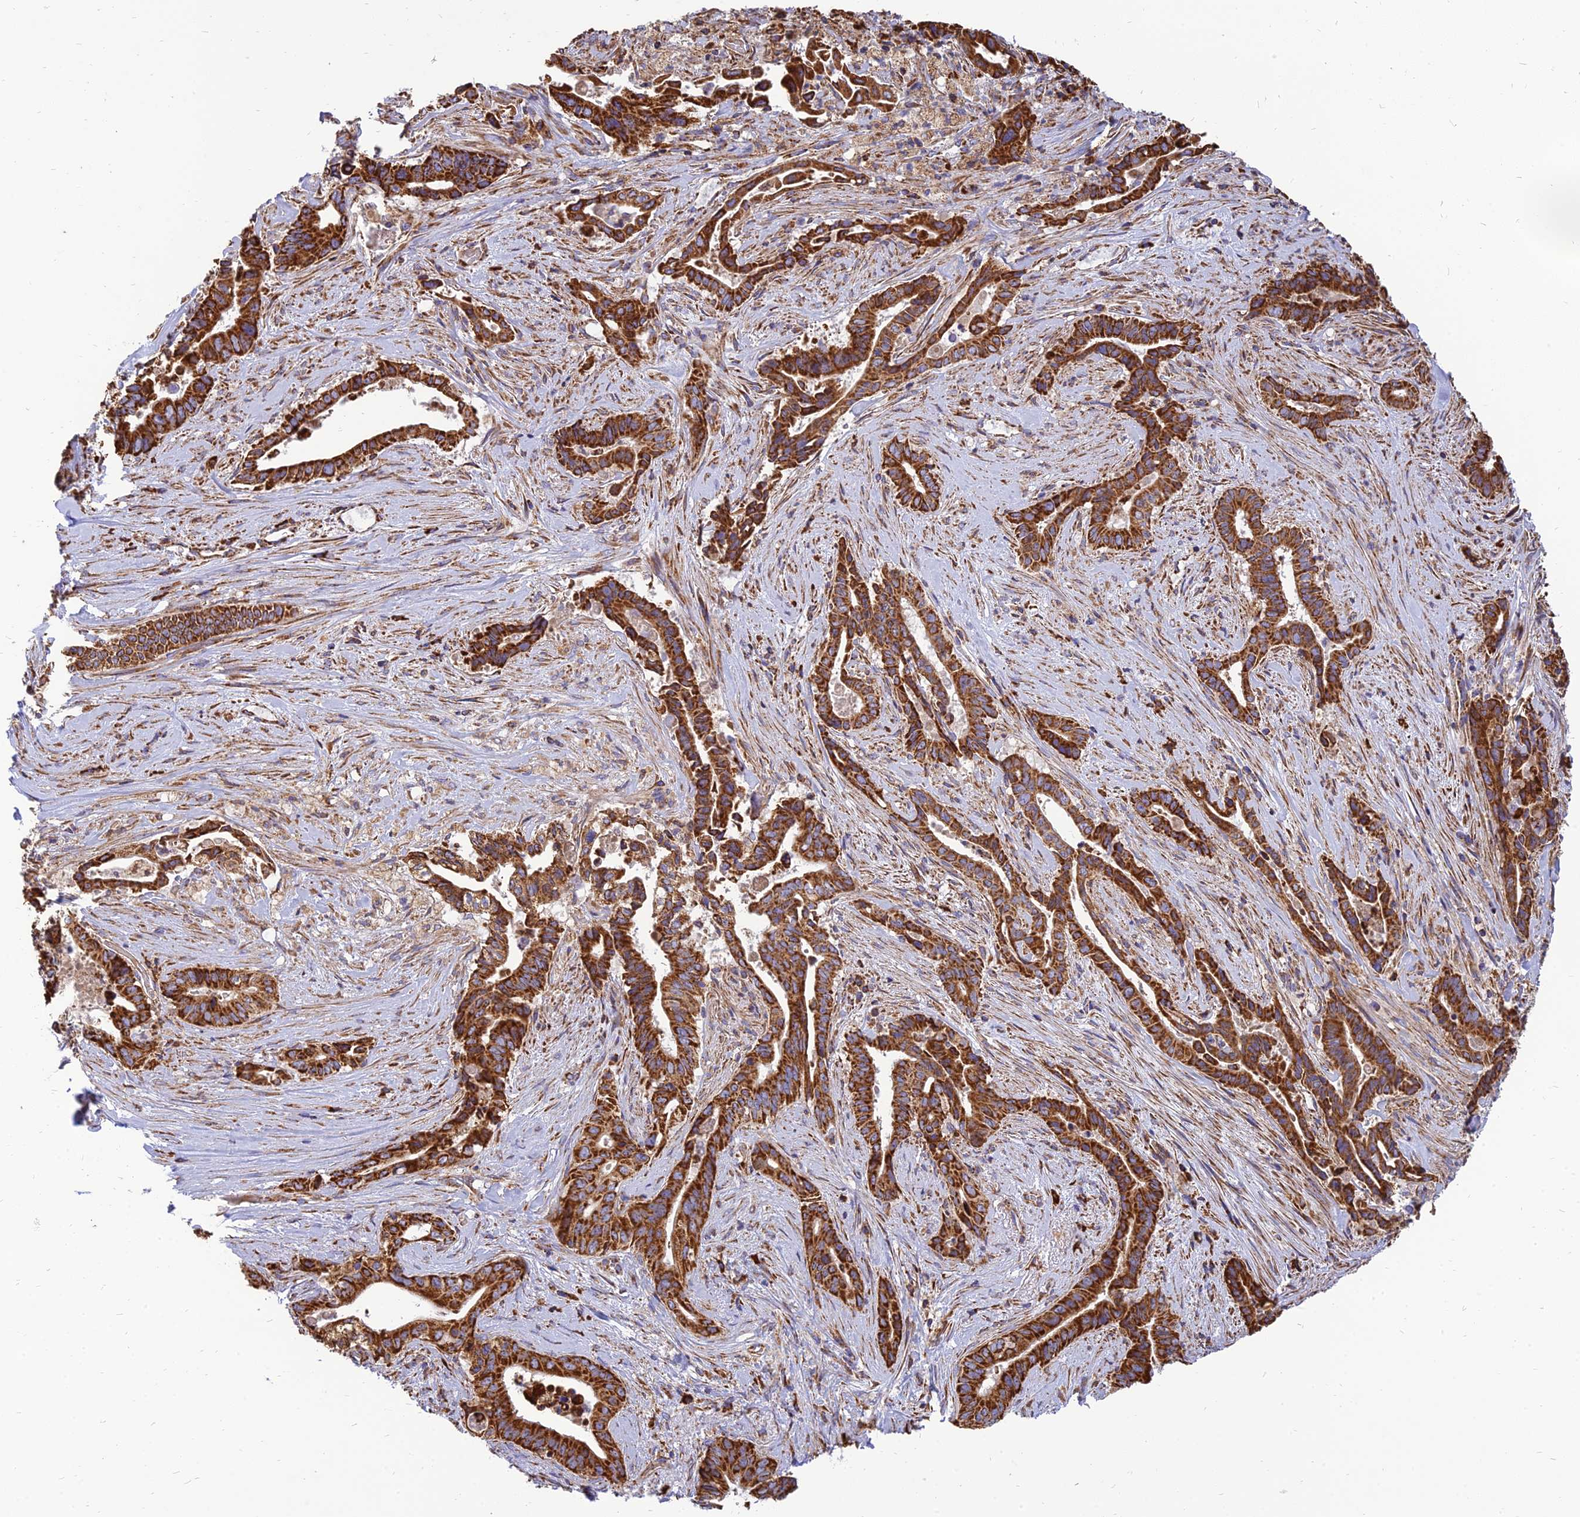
{"staining": {"intensity": "strong", "quantity": ">75%", "location": "cytoplasmic/membranous"}, "tissue": "pancreatic cancer", "cell_type": "Tumor cells", "image_type": "cancer", "snomed": [{"axis": "morphology", "description": "Adenocarcinoma, NOS"}, {"axis": "topography", "description": "Pancreas"}], "caption": "Adenocarcinoma (pancreatic) stained for a protein demonstrates strong cytoplasmic/membranous positivity in tumor cells. The protein of interest is shown in brown color, while the nuclei are stained blue.", "gene": "THUMPD2", "patient": {"sex": "female", "age": 77}}